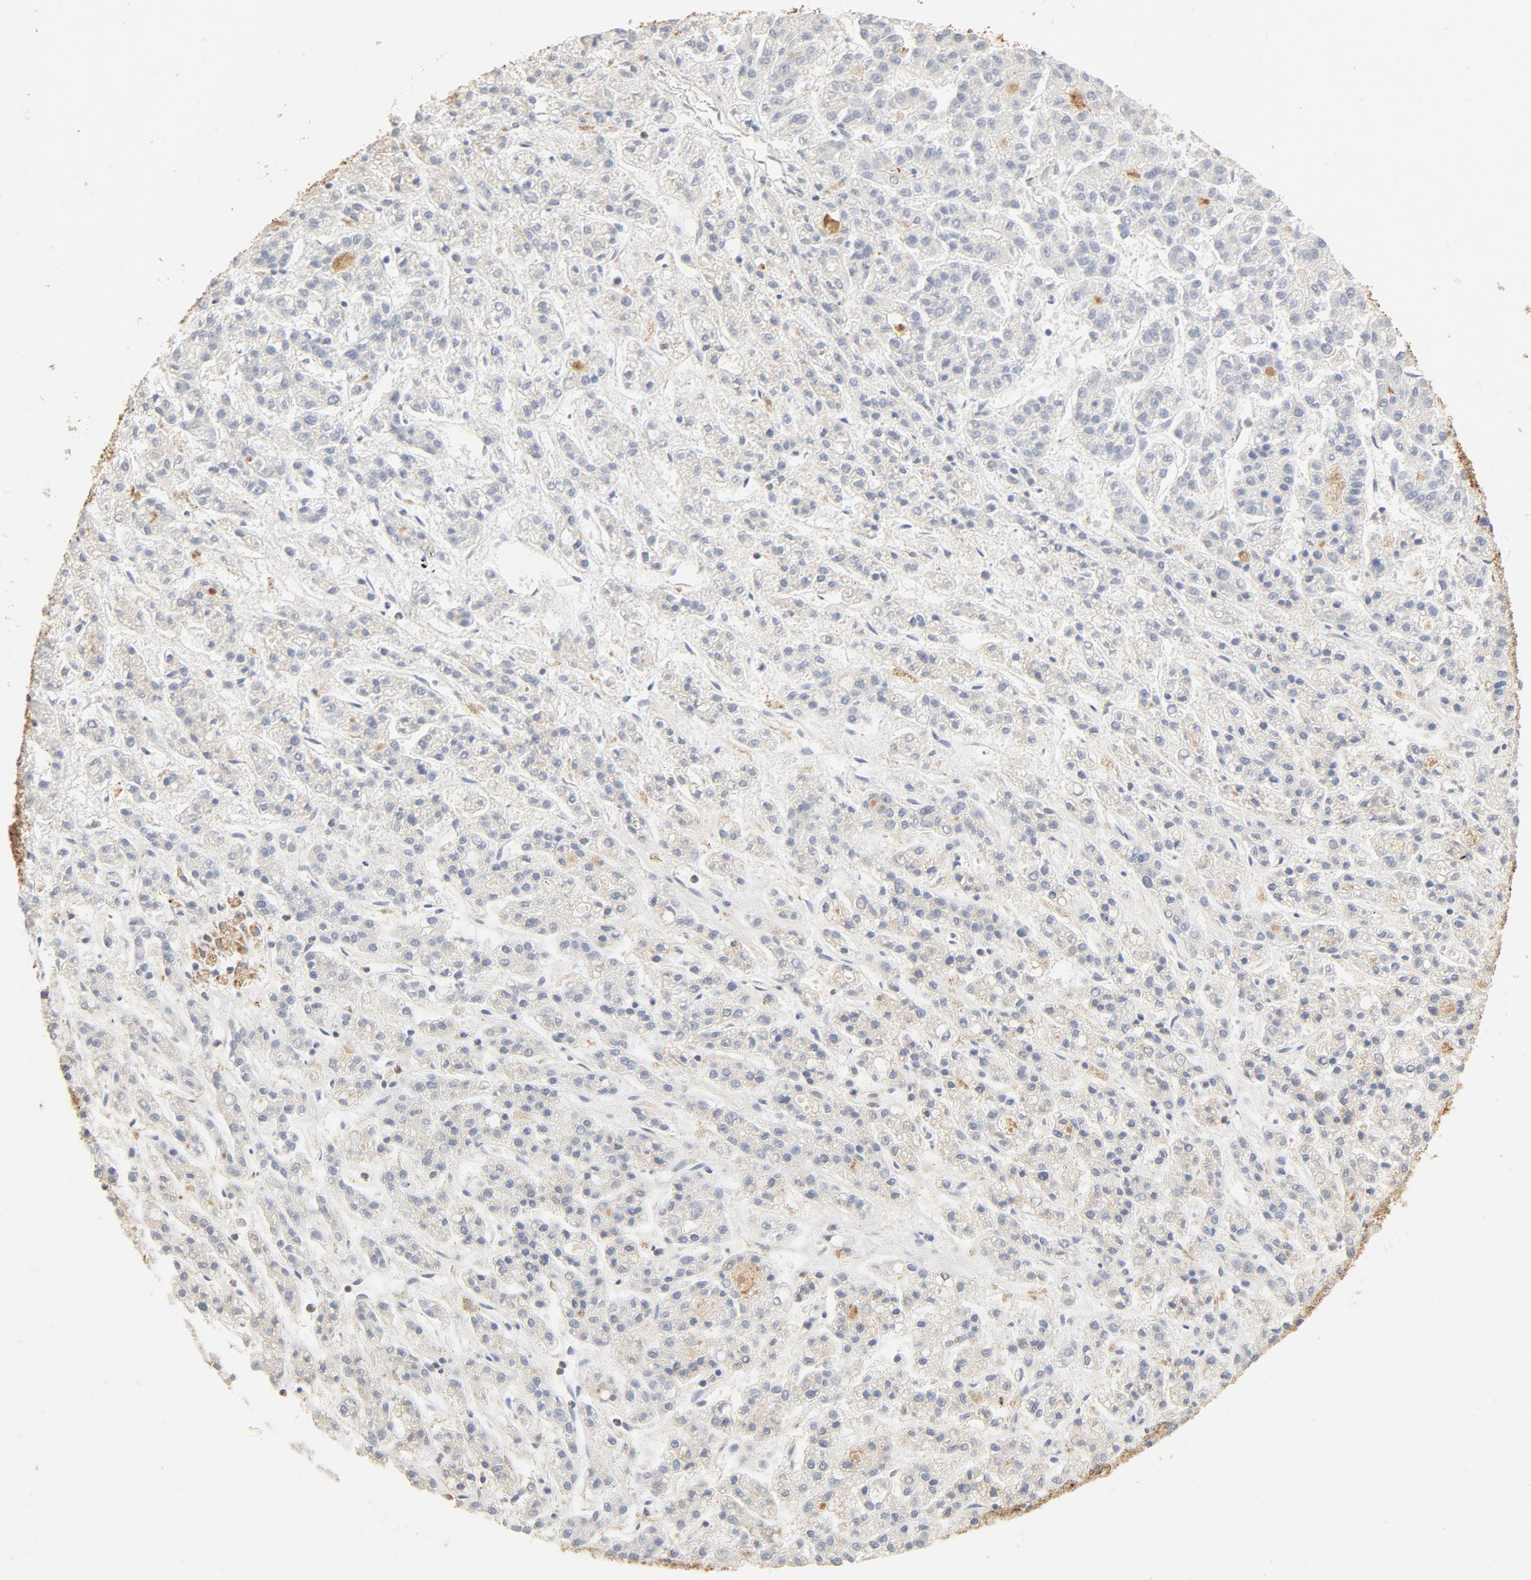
{"staining": {"intensity": "weak", "quantity": "25%-75%", "location": "cytoplasmic/membranous"}, "tissue": "liver cancer", "cell_type": "Tumor cells", "image_type": "cancer", "snomed": [{"axis": "morphology", "description": "Carcinoma, Hepatocellular, NOS"}, {"axis": "topography", "description": "Liver"}], "caption": "Immunohistochemical staining of human liver cancer displays low levels of weak cytoplasmic/membranous staining in approximately 25%-75% of tumor cells. (IHC, brightfield microscopy, high magnification).", "gene": "COX4I1", "patient": {"sex": "male", "age": 70}}